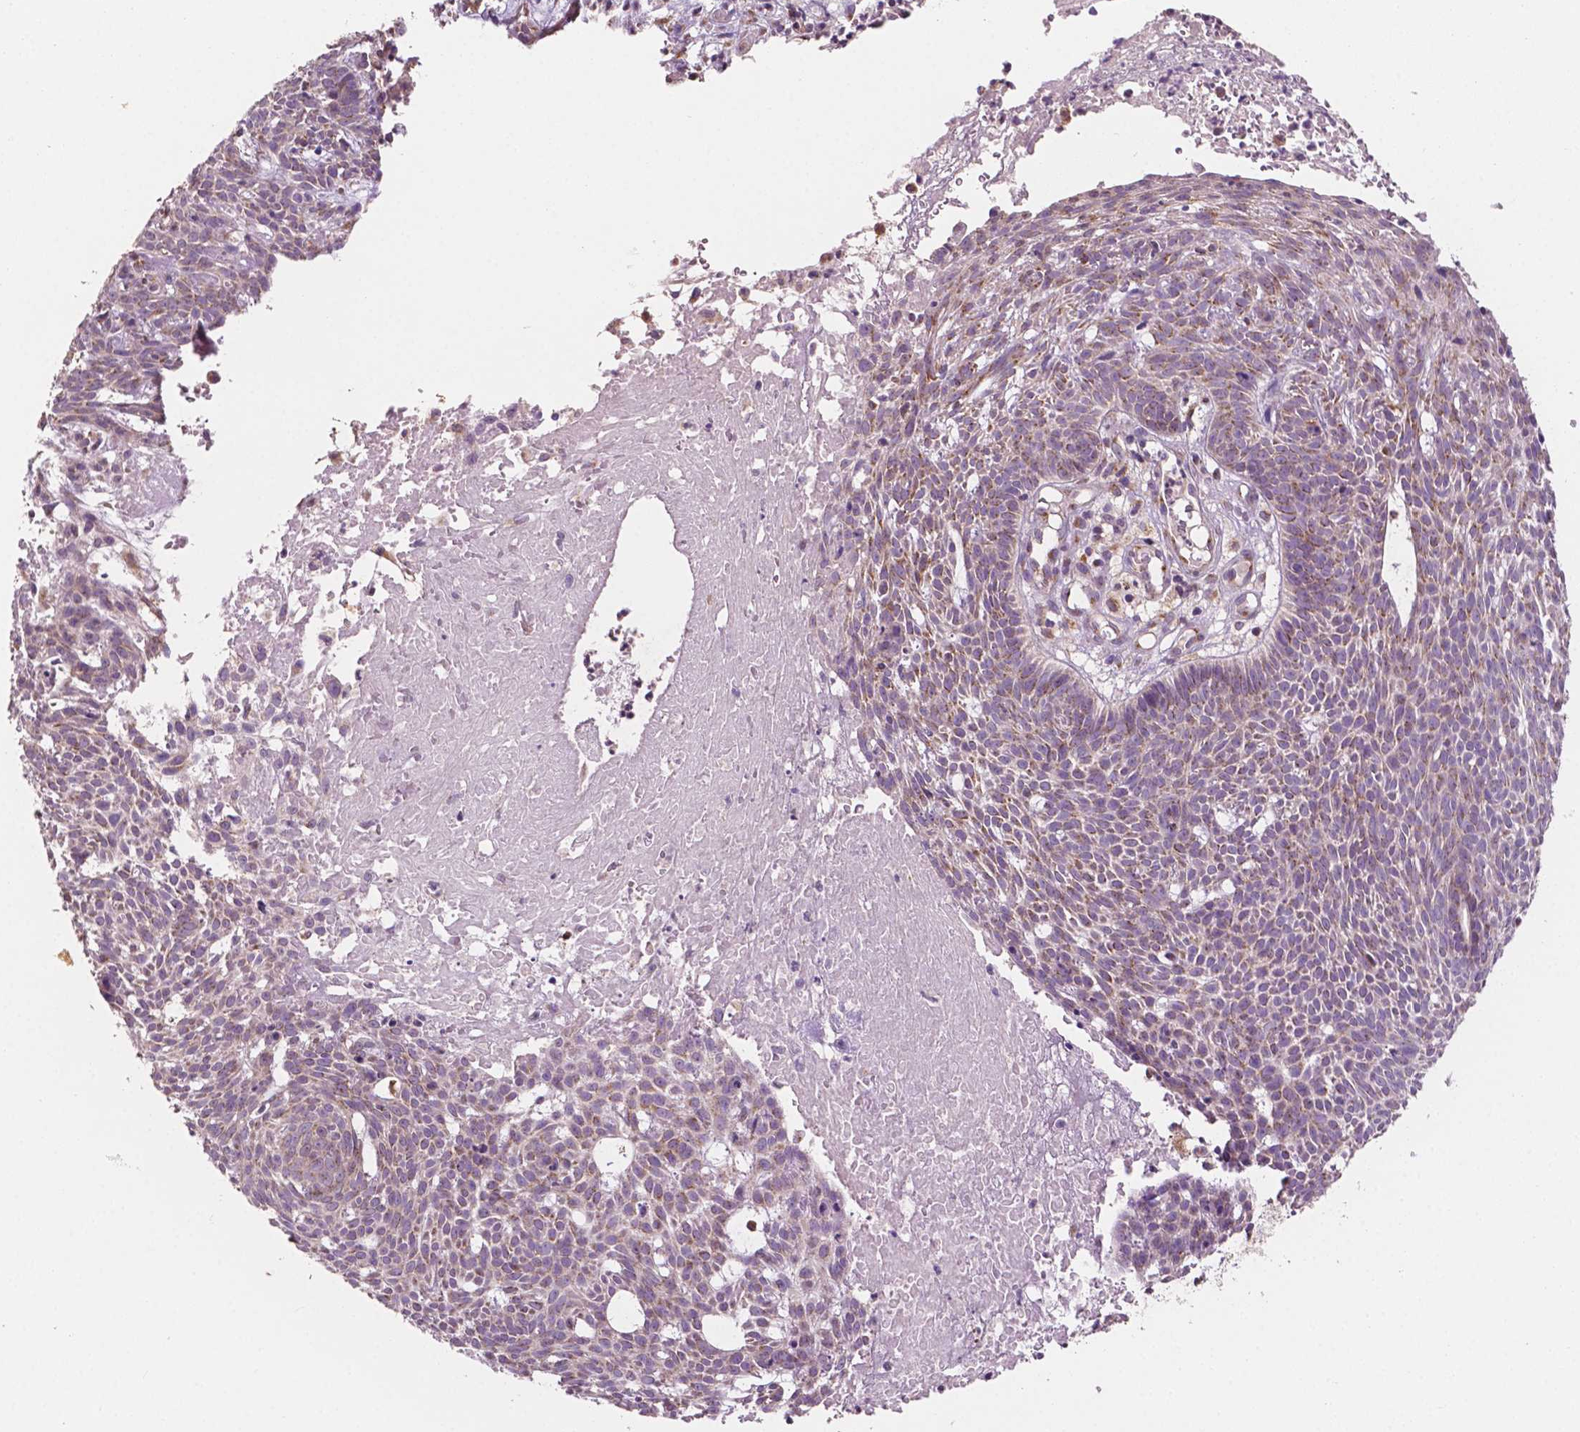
{"staining": {"intensity": "moderate", "quantity": "25%-75%", "location": "cytoplasmic/membranous"}, "tissue": "skin cancer", "cell_type": "Tumor cells", "image_type": "cancer", "snomed": [{"axis": "morphology", "description": "Basal cell carcinoma"}, {"axis": "topography", "description": "Skin"}], "caption": "Skin basal cell carcinoma was stained to show a protein in brown. There is medium levels of moderate cytoplasmic/membranous positivity in approximately 25%-75% of tumor cells. The protein of interest is stained brown, and the nuclei are stained in blue (DAB (3,3'-diaminobenzidine) IHC with brightfield microscopy, high magnification).", "gene": "EBAG9", "patient": {"sex": "male", "age": 59}}